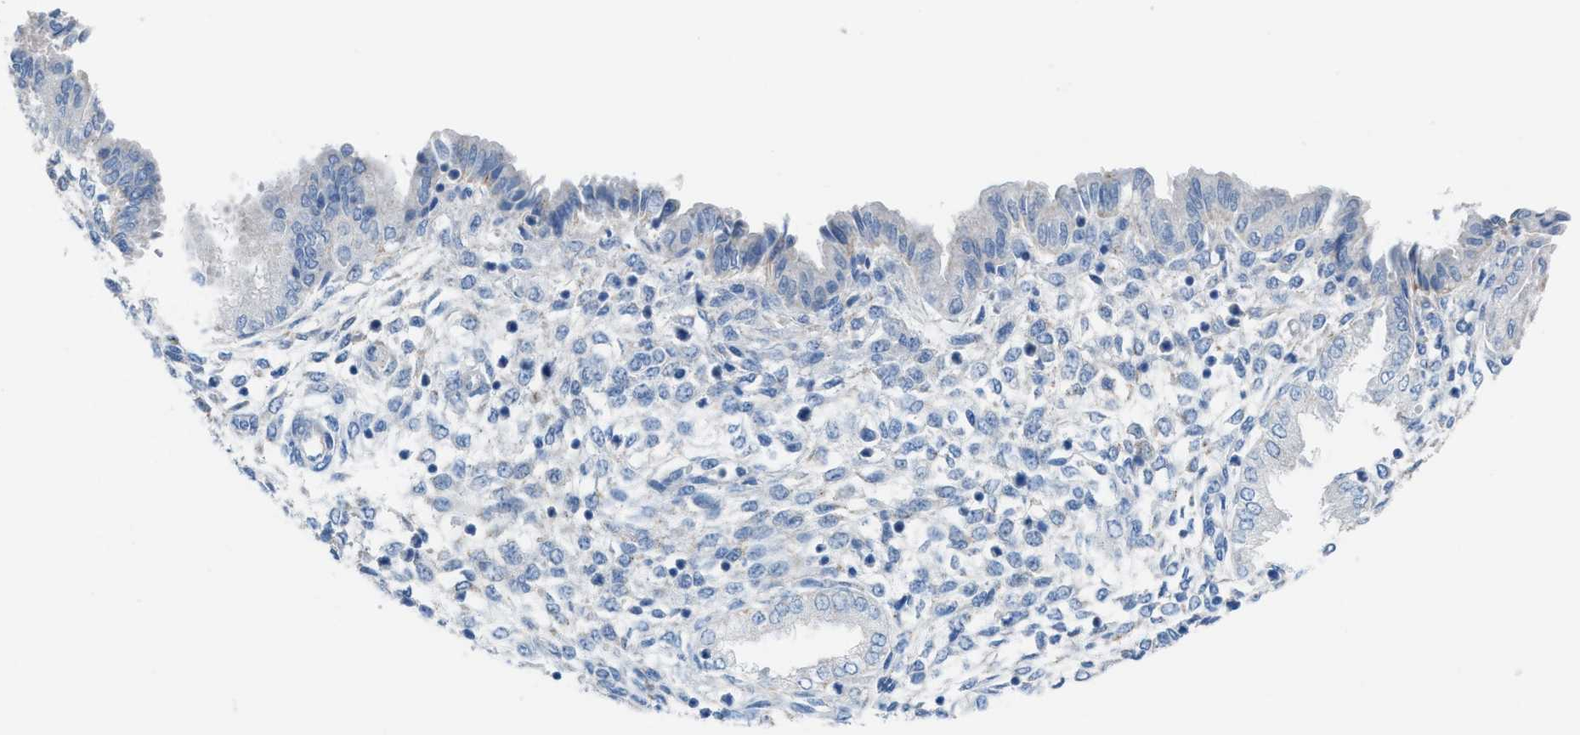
{"staining": {"intensity": "negative", "quantity": "none", "location": "none"}, "tissue": "endometrium", "cell_type": "Cells in endometrial stroma", "image_type": "normal", "snomed": [{"axis": "morphology", "description": "Normal tissue, NOS"}, {"axis": "topography", "description": "Endometrium"}], "caption": "Immunohistochemistry (IHC) of unremarkable endometrium shows no expression in cells in endometrial stroma.", "gene": "ASPA", "patient": {"sex": "female", "age": 33}}